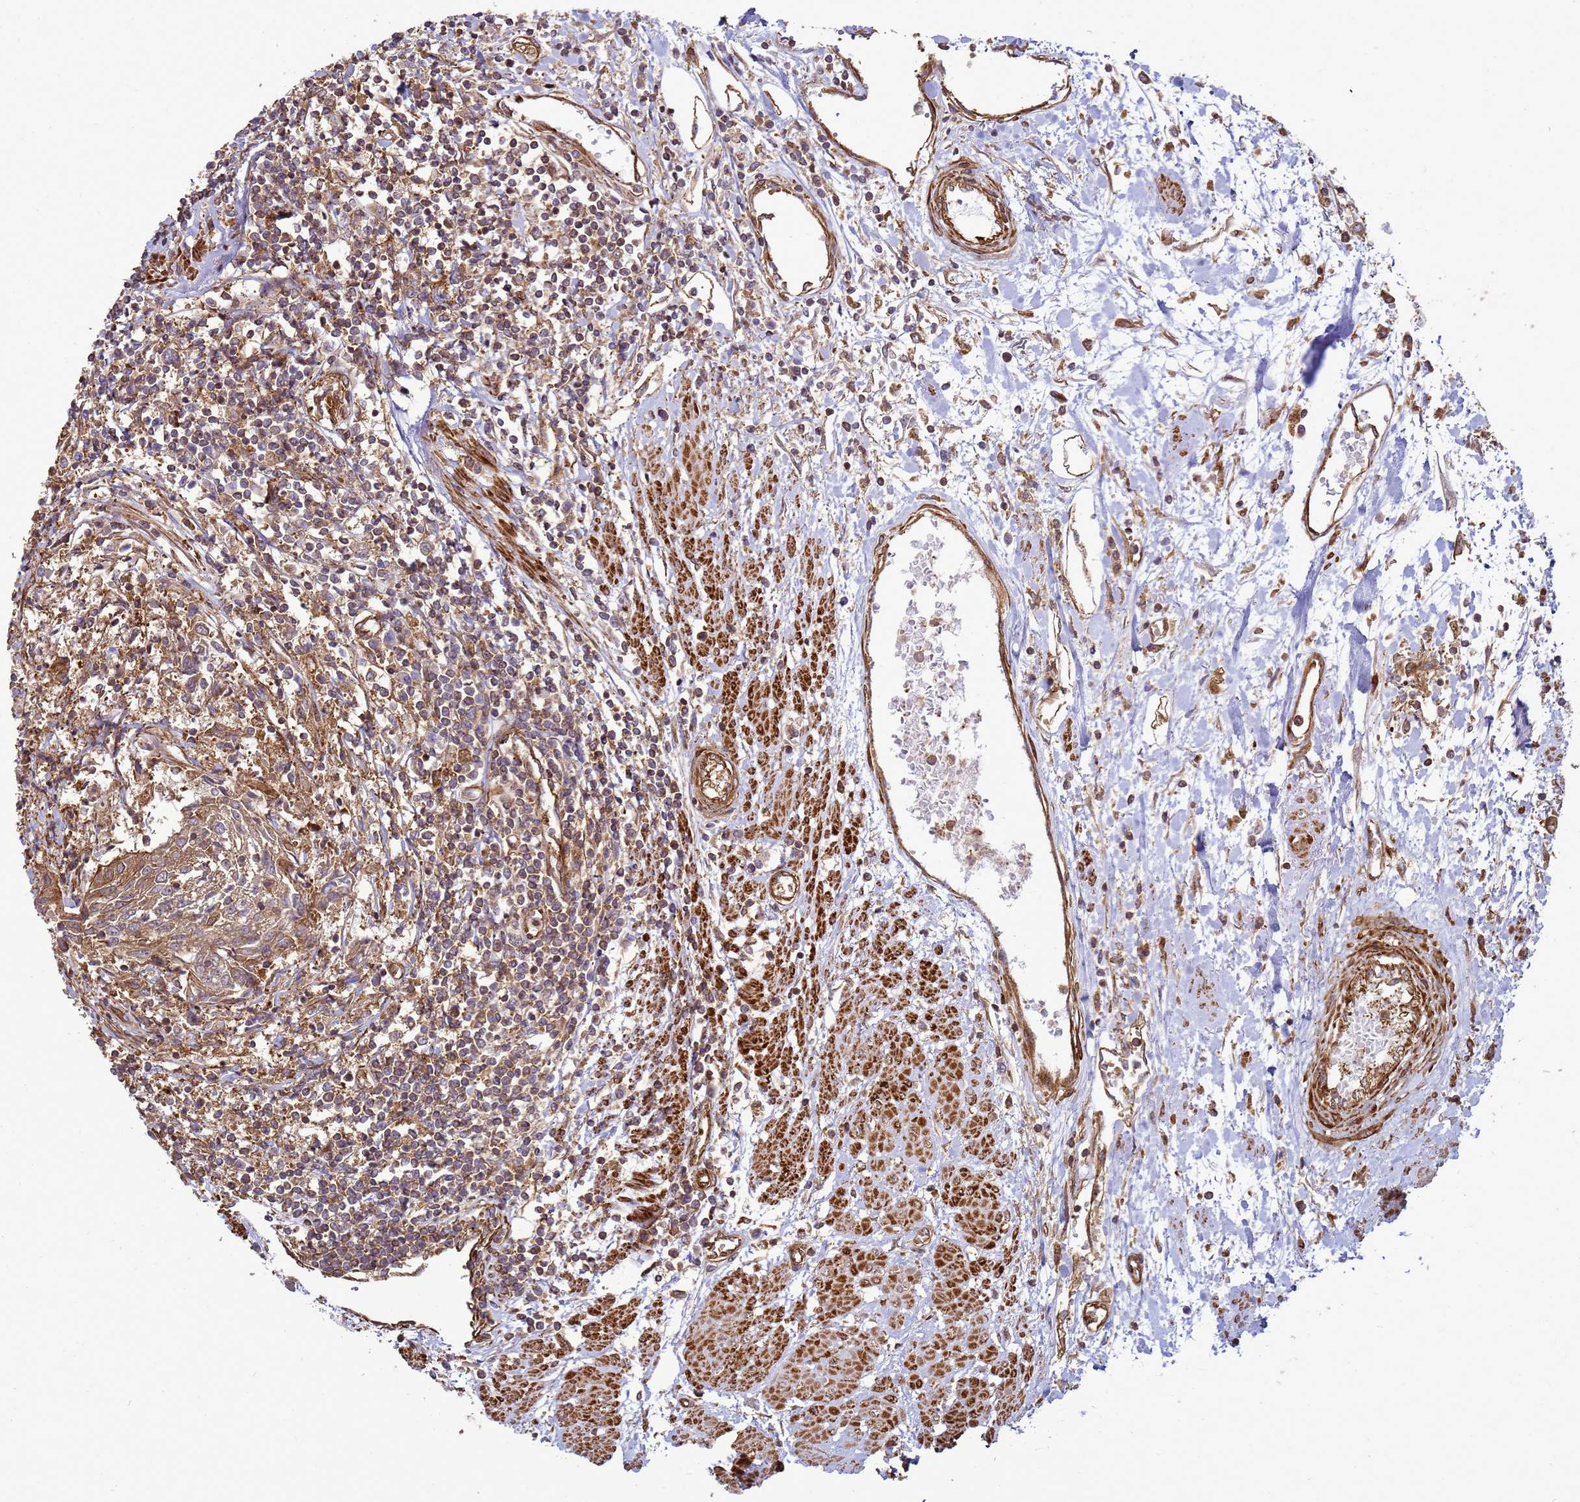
{"staining": {"intensity": "moderate", "quantity": ">75%", "location": "cytoplasmic/membranous"}, "tissue": "urothelial cancer", "cell_type": "Tumor cells", "image_type": "cancer", "snomed": [{"axis": "morphology", "description": "Urothelial carcinoma, High grade"}, {"axis": "topography", "description": "Urinary bladder"}], "caption": "The histopathology image shows immunohistochemical staining of high-grade urothelial carcinoma. There is moderate cytoplasmic/membranous staining is present in about >75% of tumor cells.", "gene": "CNOT1", "patient": {"sex": "female", "age": 85}}